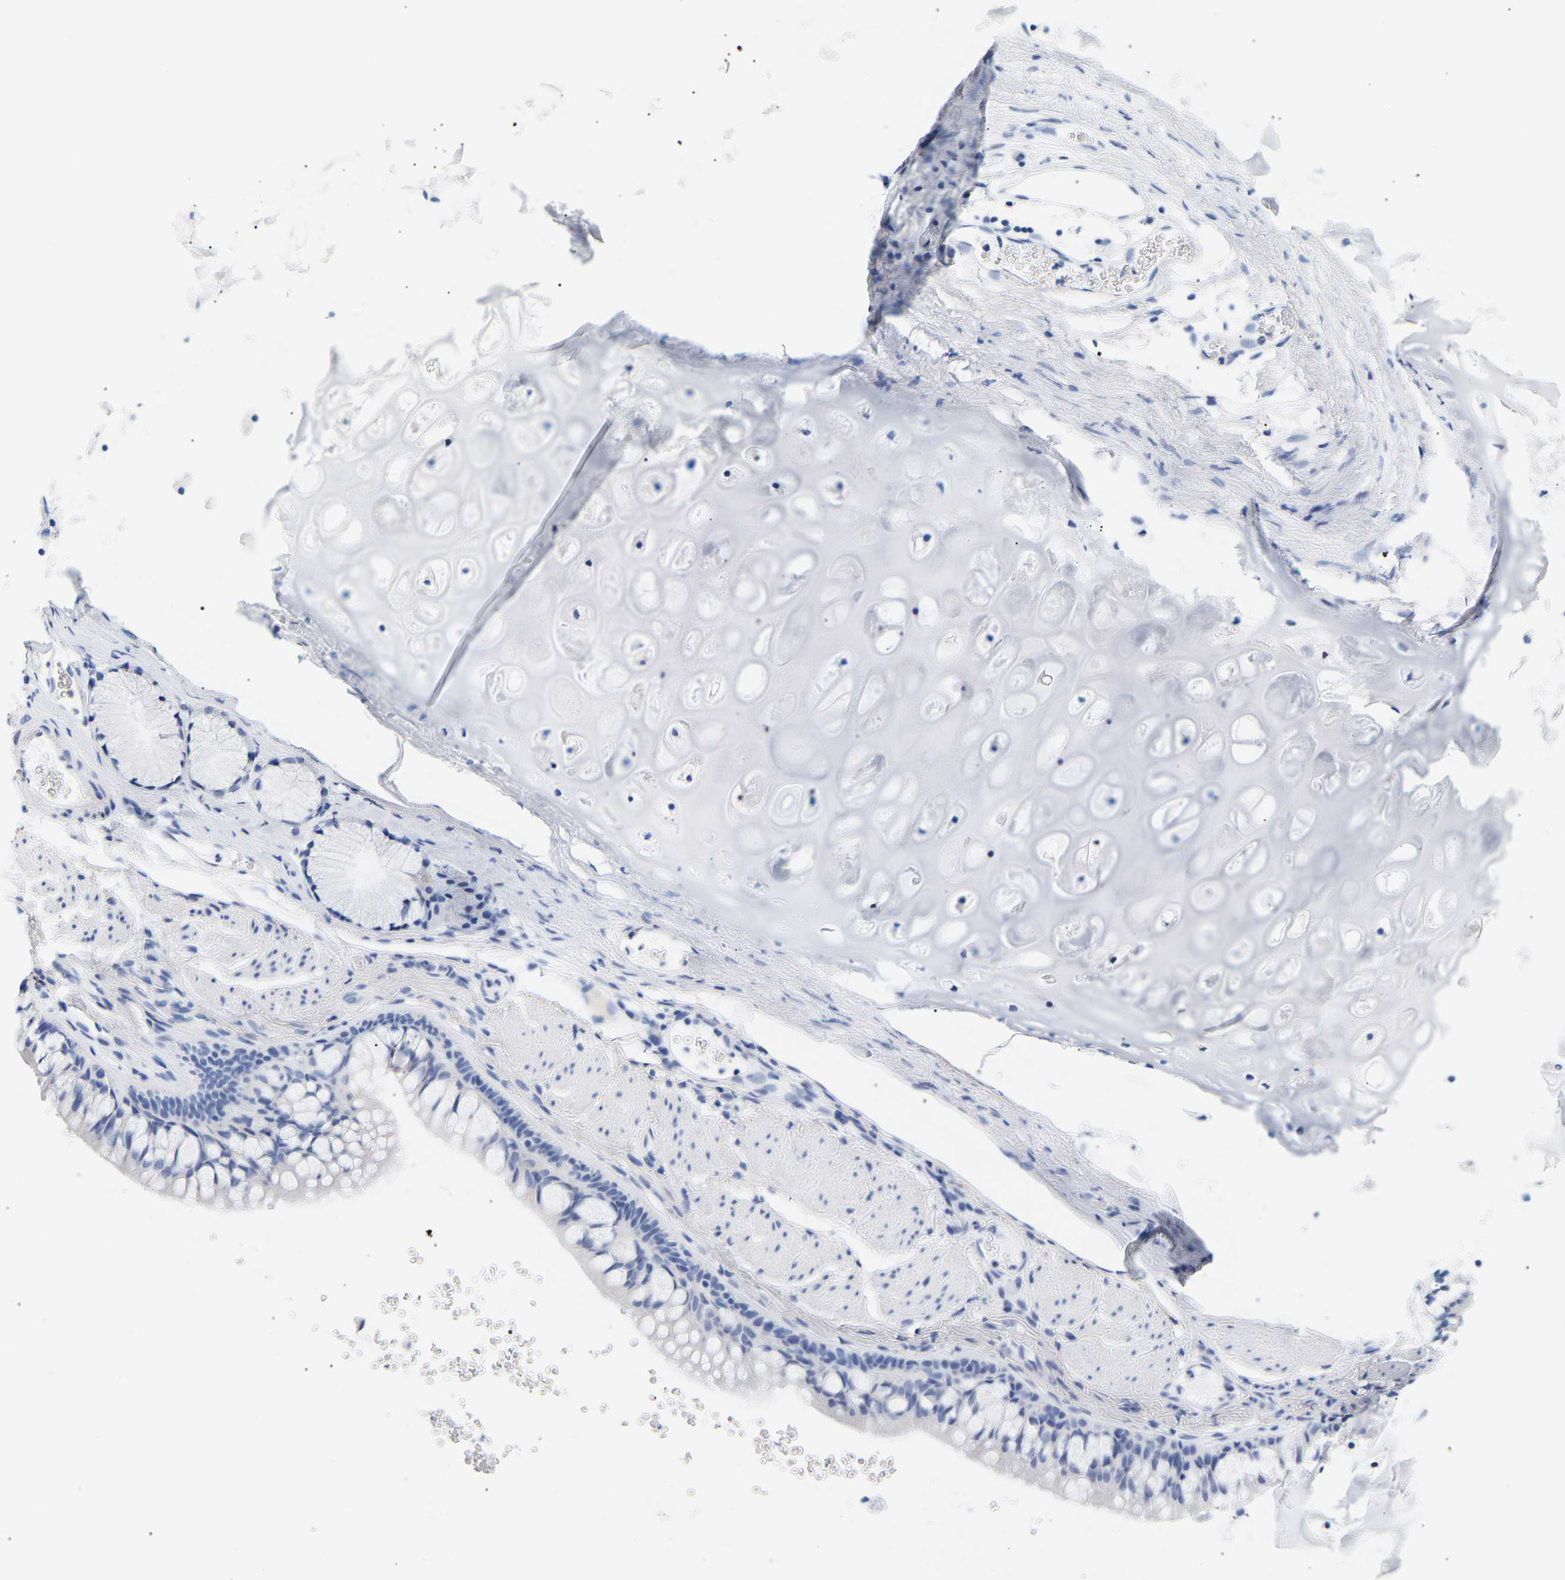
{"staining": {"intensity": "negative", "quantity": "none", "location": "none"}, "tissue": "bronchus", "cell_type": "Respiratory epithelial cells", "image_type": "normal", "snomed": [{"axis": "morphology", "description": "Normal tissue, NOS"}, {"axis": "topography", "description": "Cartilage tissue"}, {"axis": "topography", "description": "Bronchus"}], "caption": "DAB (3,3'-diaminobenzidine) immunohistochemical staining of normal human bronchus shows no significant positivity in respiratory epithelial cells. (DAB immunohistochemistry (IHC) with hematoxylin counter stain).", "gene": "SPINK2", "patient": {"sex": "female", "age": 53}}